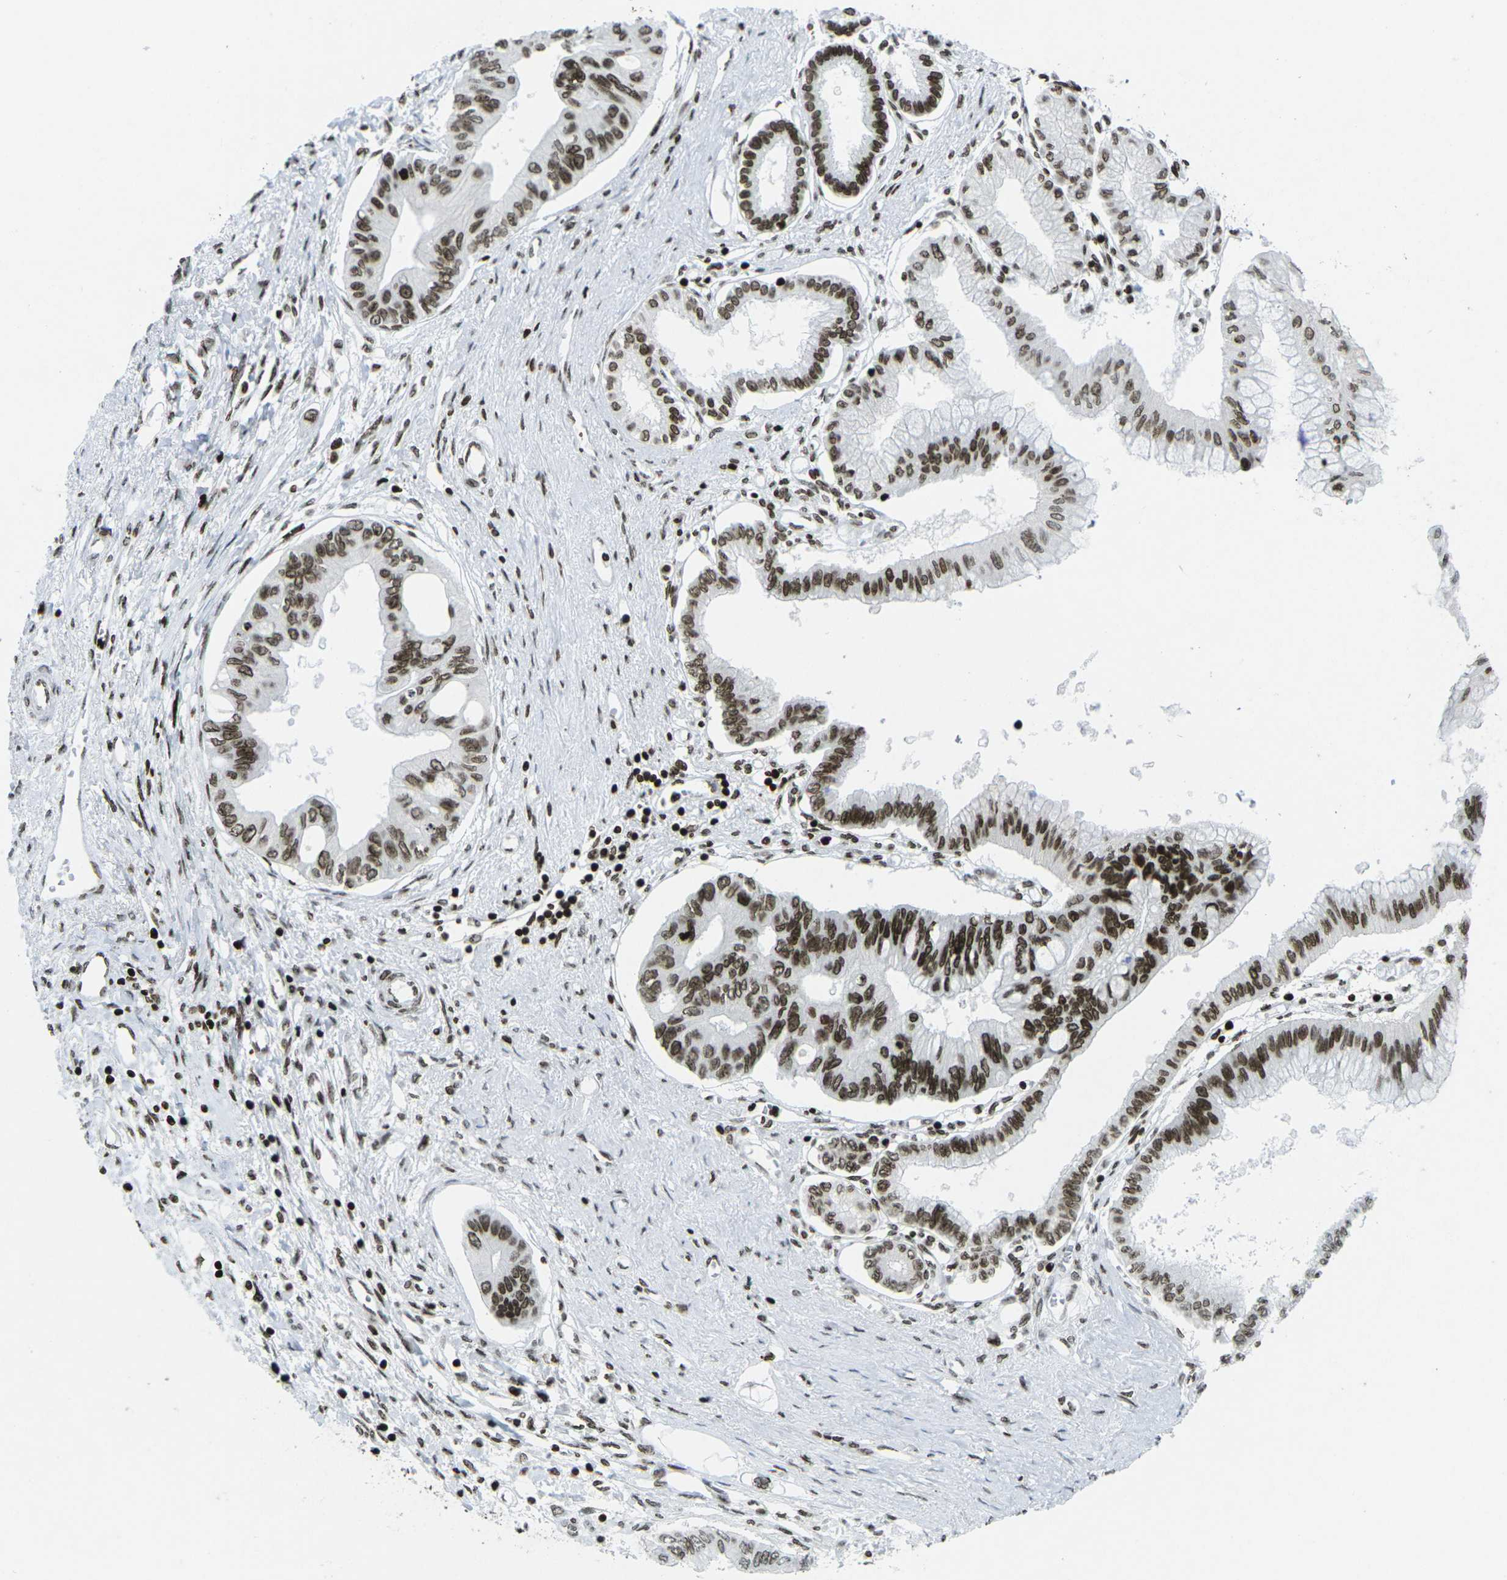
{"staining": {"intensity": "strong", "quantity": ">75%", "location": "nuclear"}, "tissue": "pancreatic cancer", "cell_type": "Tumor cells", "image_type": "cancer", "snomed": [{"axis": "morphology", "description": "Adenocarcinoma, NOS"}, {"axis": "topography", "description": "Pancreas"}], "caption": "This is an image of immunohistochemistry (IHC) staining of pancreatic cancer, which shows strong expression in the nuclear of tumor cells.", "gene": "EME1", "patient": {"sex": "female", "age": 77}}